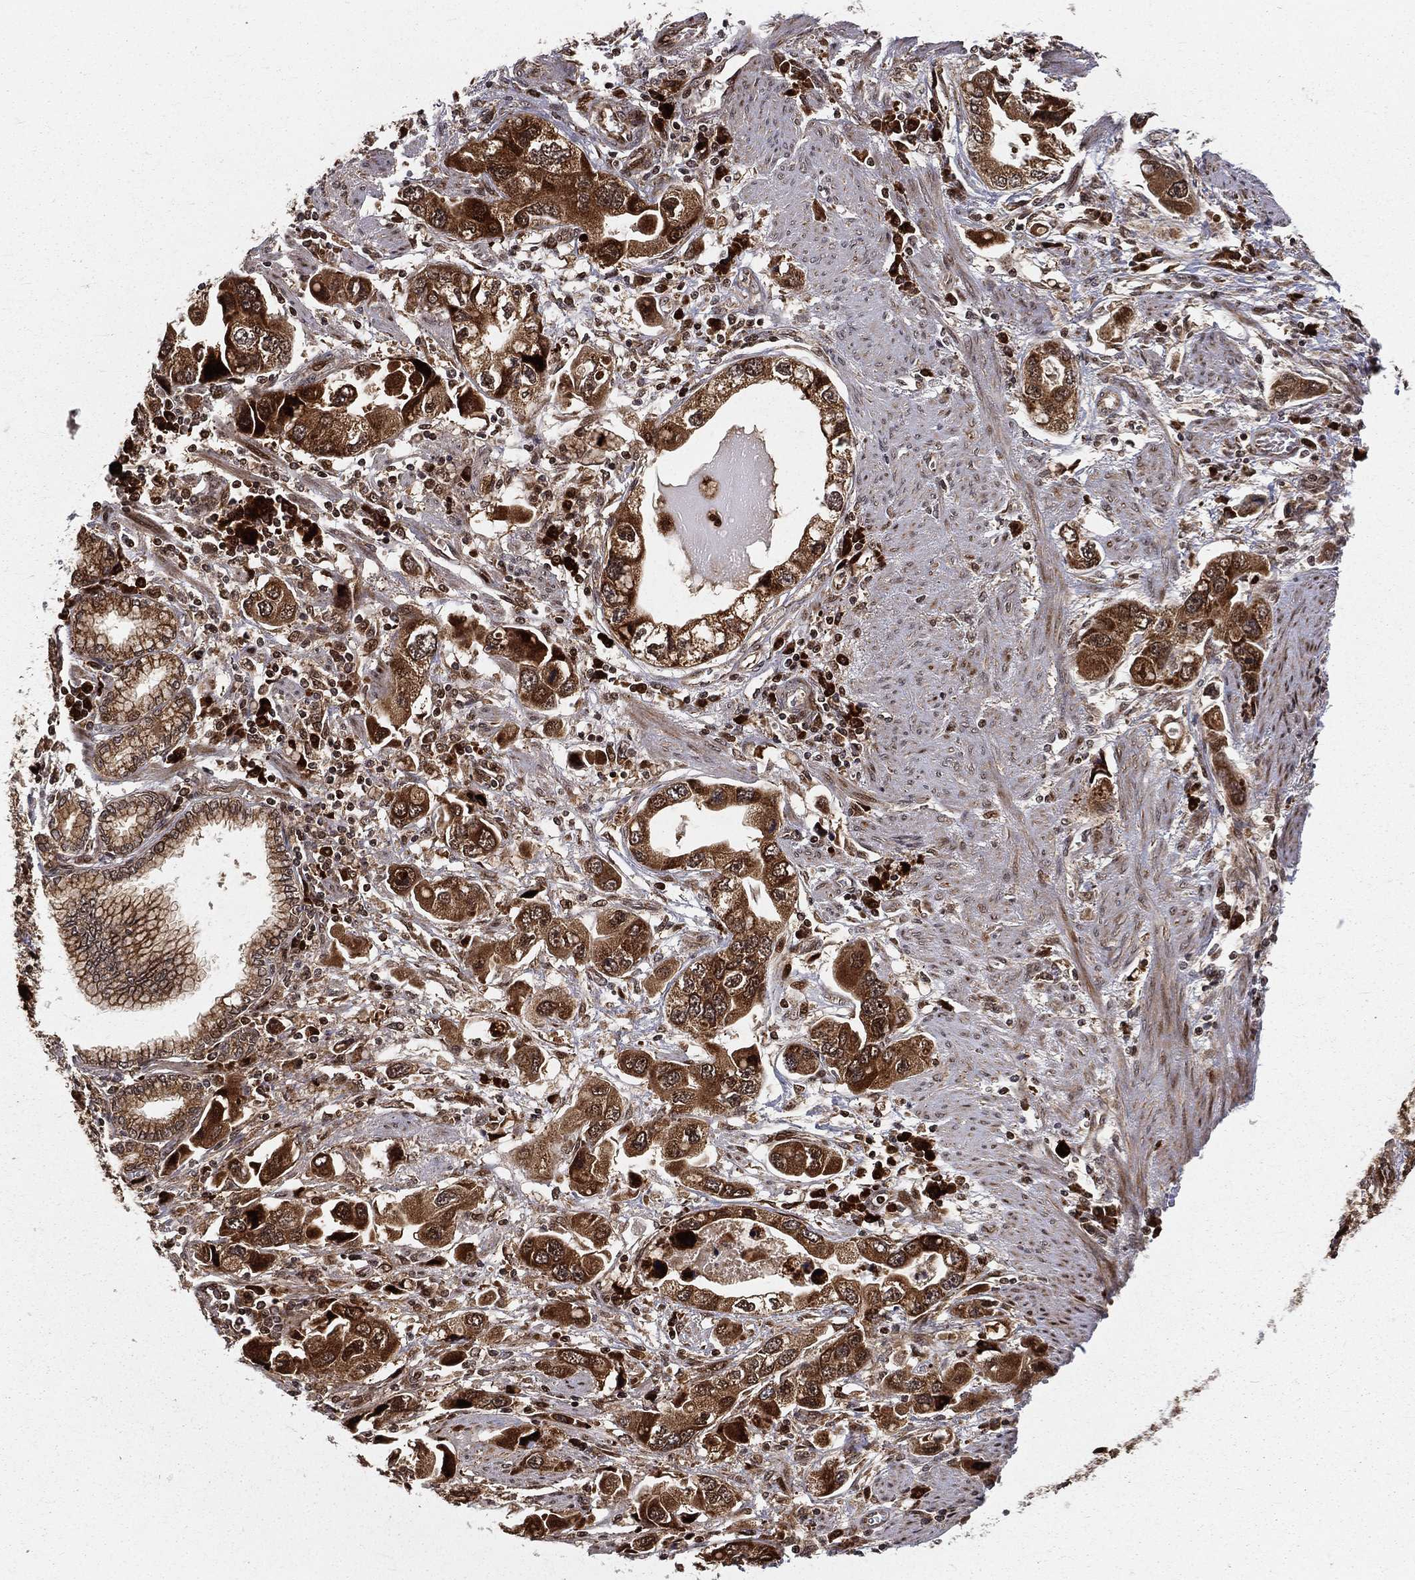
{"staining": {"intensity": "strong", "quantity": ">75%", "location": "cytoplasmic/membranous,nuclear"}, "tissue": "stomach cancer", "cell_type": "Tumor cells", "image_type": "cancer", "snomed": [{"axis": "morphology", "description": "Adenocarcinoma, NOS"}, {"axis": "topography", "description": "Stomach, lower"}], "caption": "Approximately >75% of tumor cells in human adenocarcinoma (stomach) exhibit strong cytoplasmic/membranous and nuclear protein staining as visualized by brown immunohistochemical staining.", "gene": "MDM2", "patient": {"sex": "female", "age": 93}}